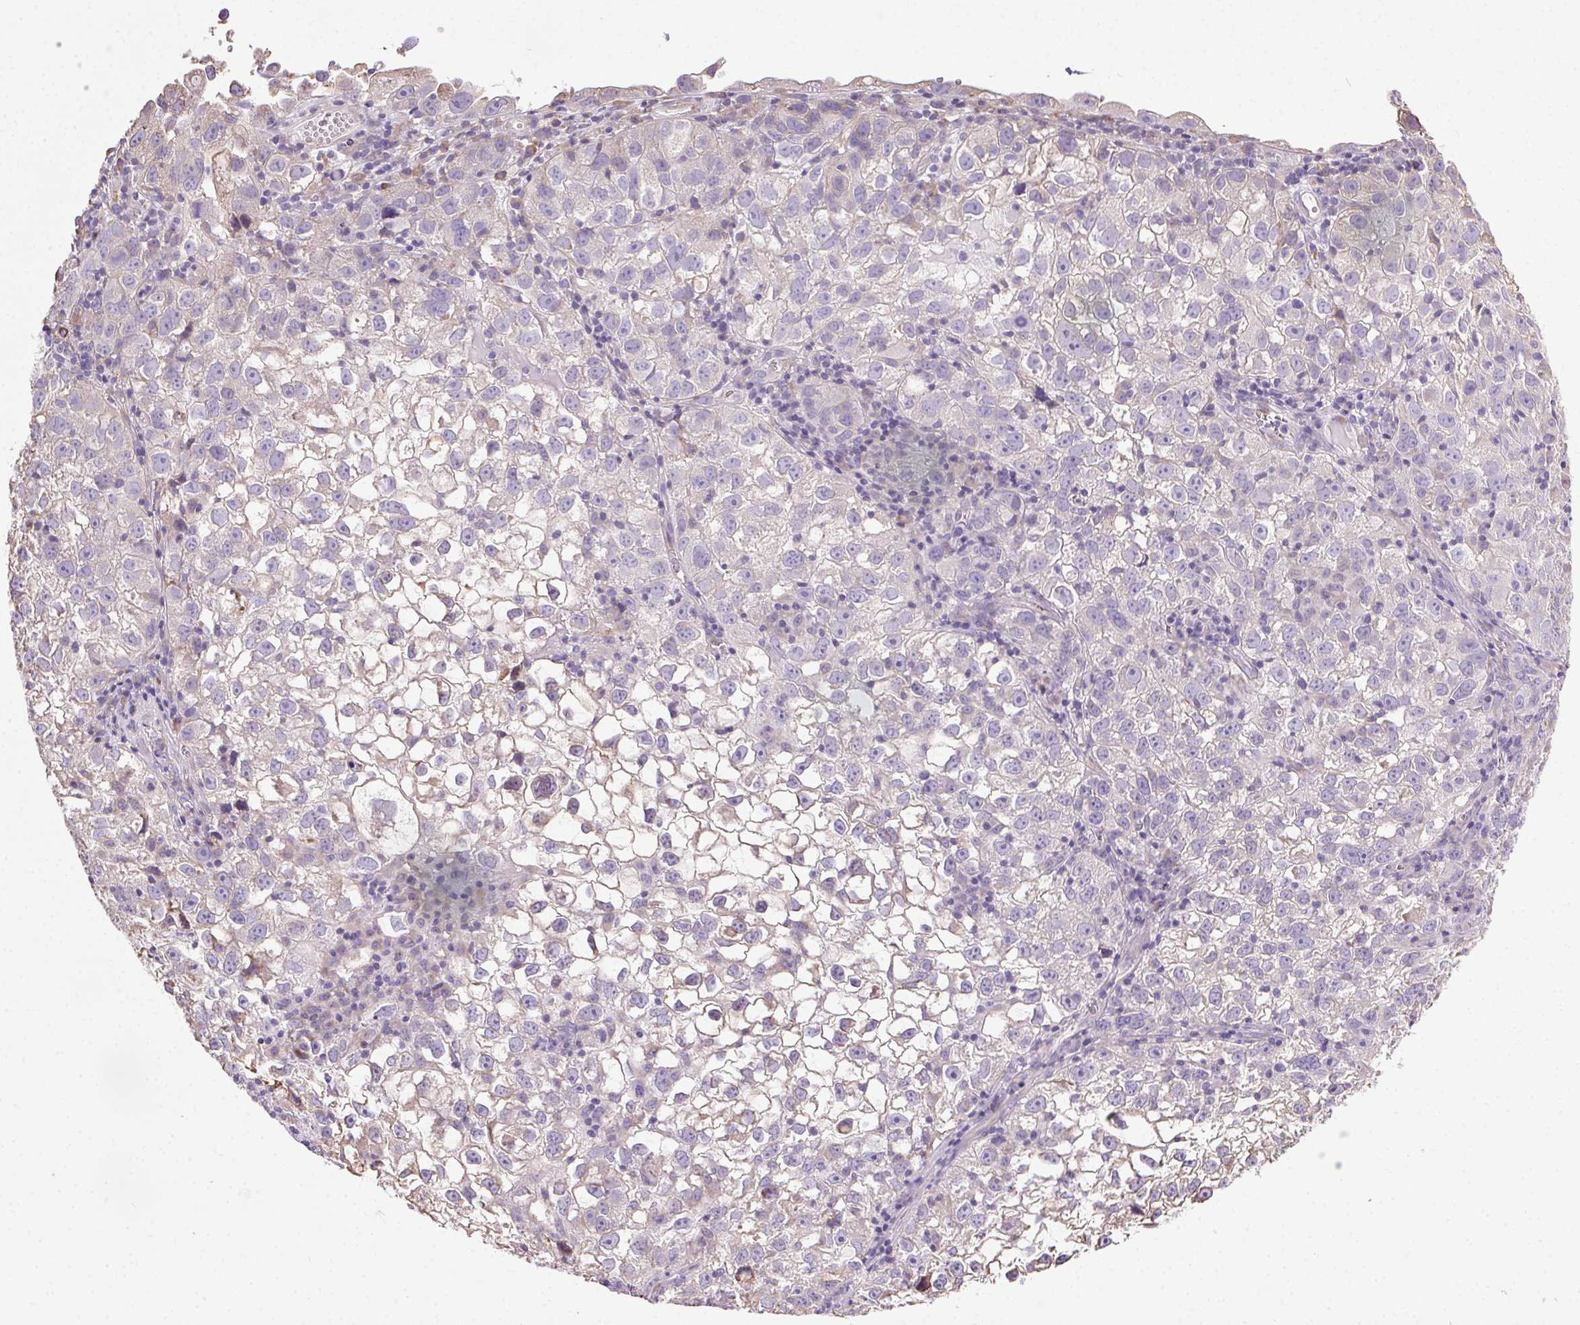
{"staining": {"intensity": "negative", "quantity": "none", "location": "none"}, "tissue": "cervical cancer", "cell_type": "Tumor cells", "image_type": "cancer", "snomed": [{"axis": "morphology", "description": "Squamous cell carcinoma, NOS"}, {"axis": "topography", "description": "Cervix"}], "caption": "IHC image of cervical cancer stained for a protein (brown), which demonstrates no positivity in tumor cells.", "gene": "SNX31", "patient": {"sex": "female", "age": 55}}